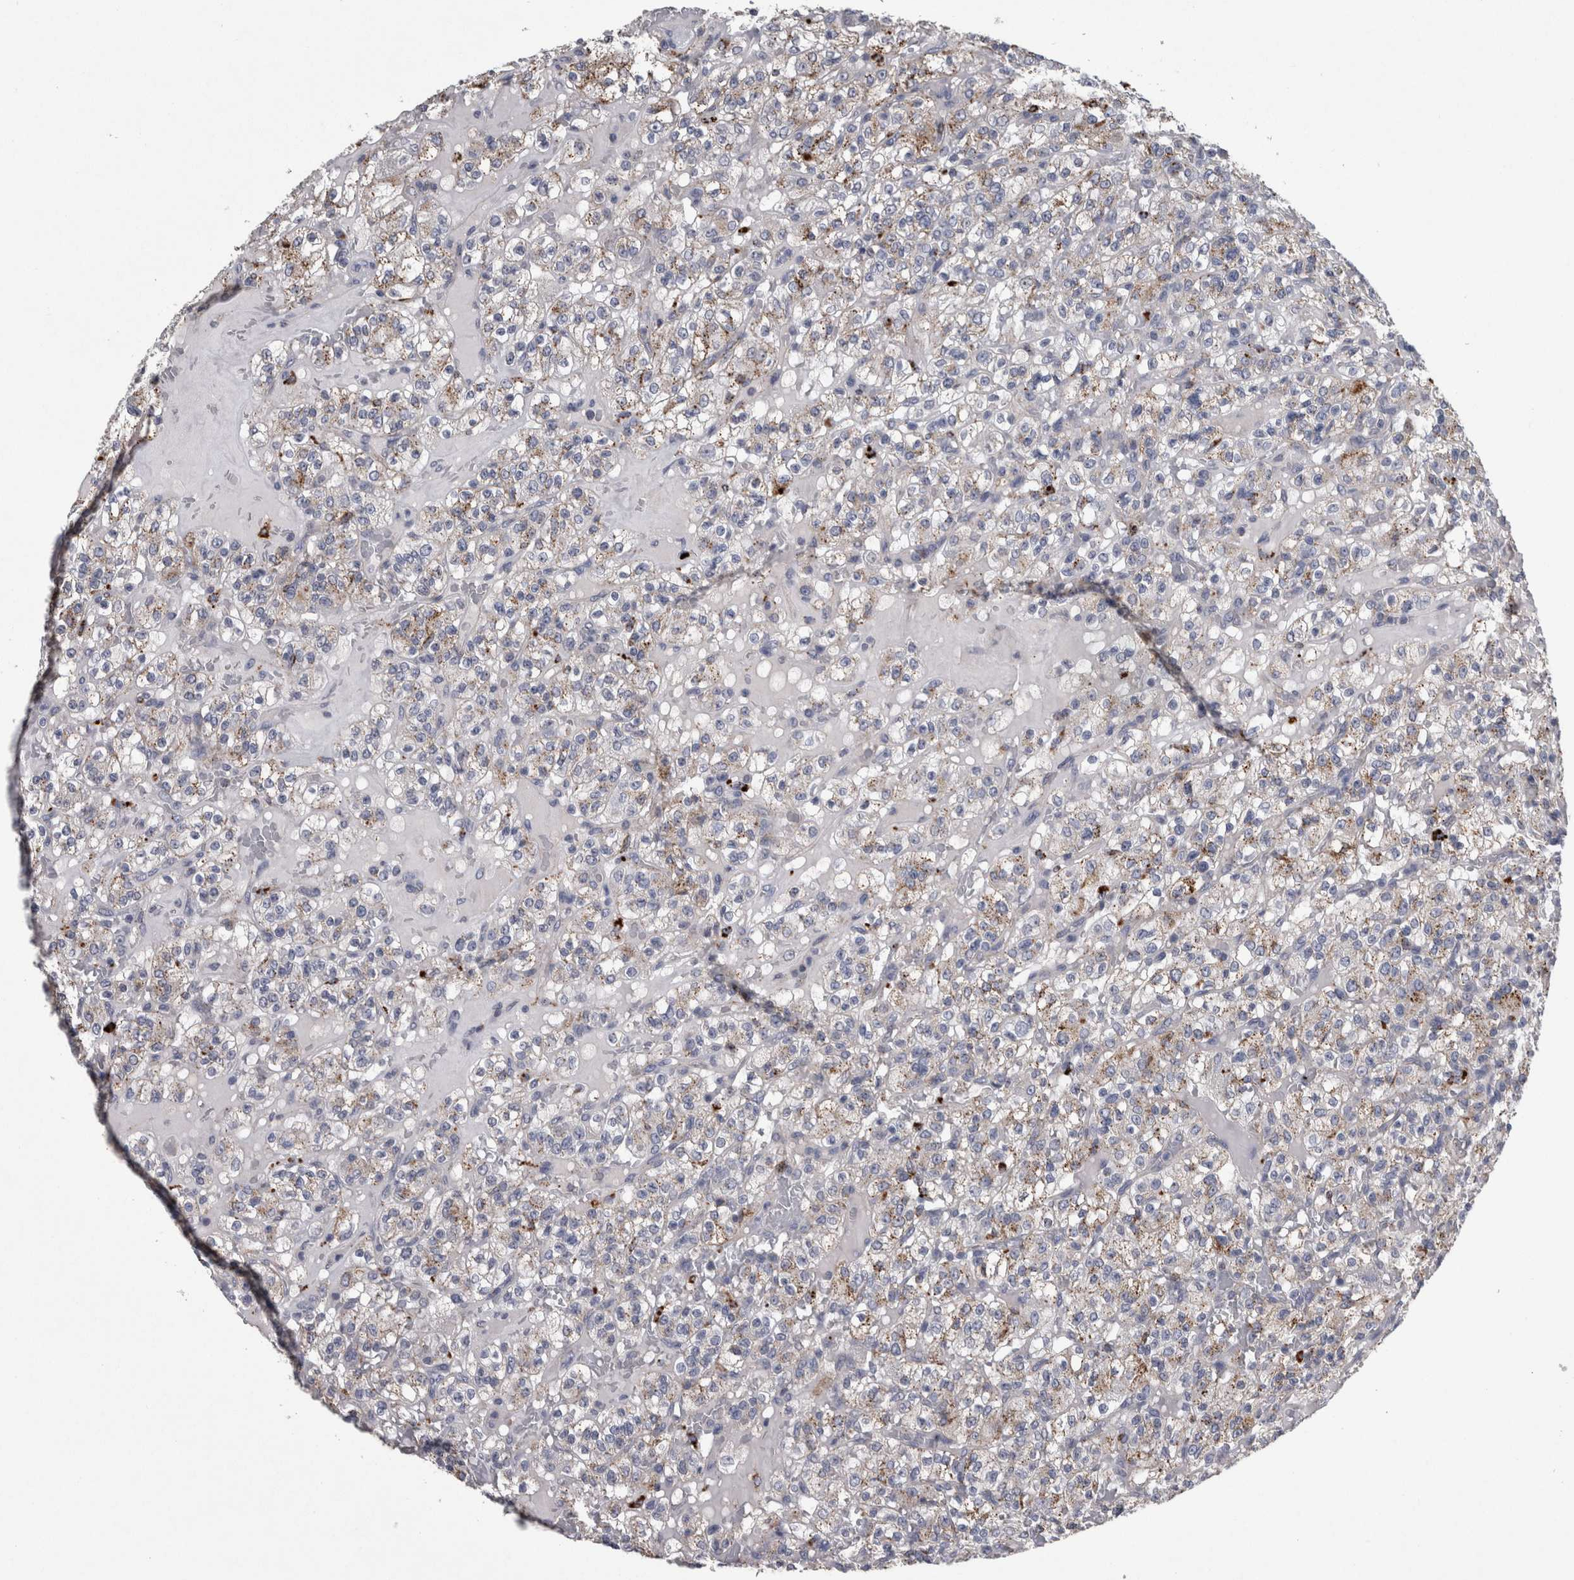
{"staining": {"intensity": "weak", "quantity": ">75%", "location": "cytoplasmic/membranous"}, "tissue": "renal cancer", "cell_type": "Tumor cells", "image_type": "cancer", "snomed": [{"axis": "morphology", "description": "Normal tissue, NOS"}, {"axis": "morphology", "description": "Adenocarcinoma, NOS"}, {"axis": "topography", "description": "Kidney"}], "caption": "A low amount of weak cytoplasmic/membranous expression is identified in approximately >75% of tumor cells in adenocarcinoma (renal) tissue. (Brightfield microscopy of DAB IHC at high magnification).", "gene": "DPP7", "patient": {"sex": "female", "age": 72}}